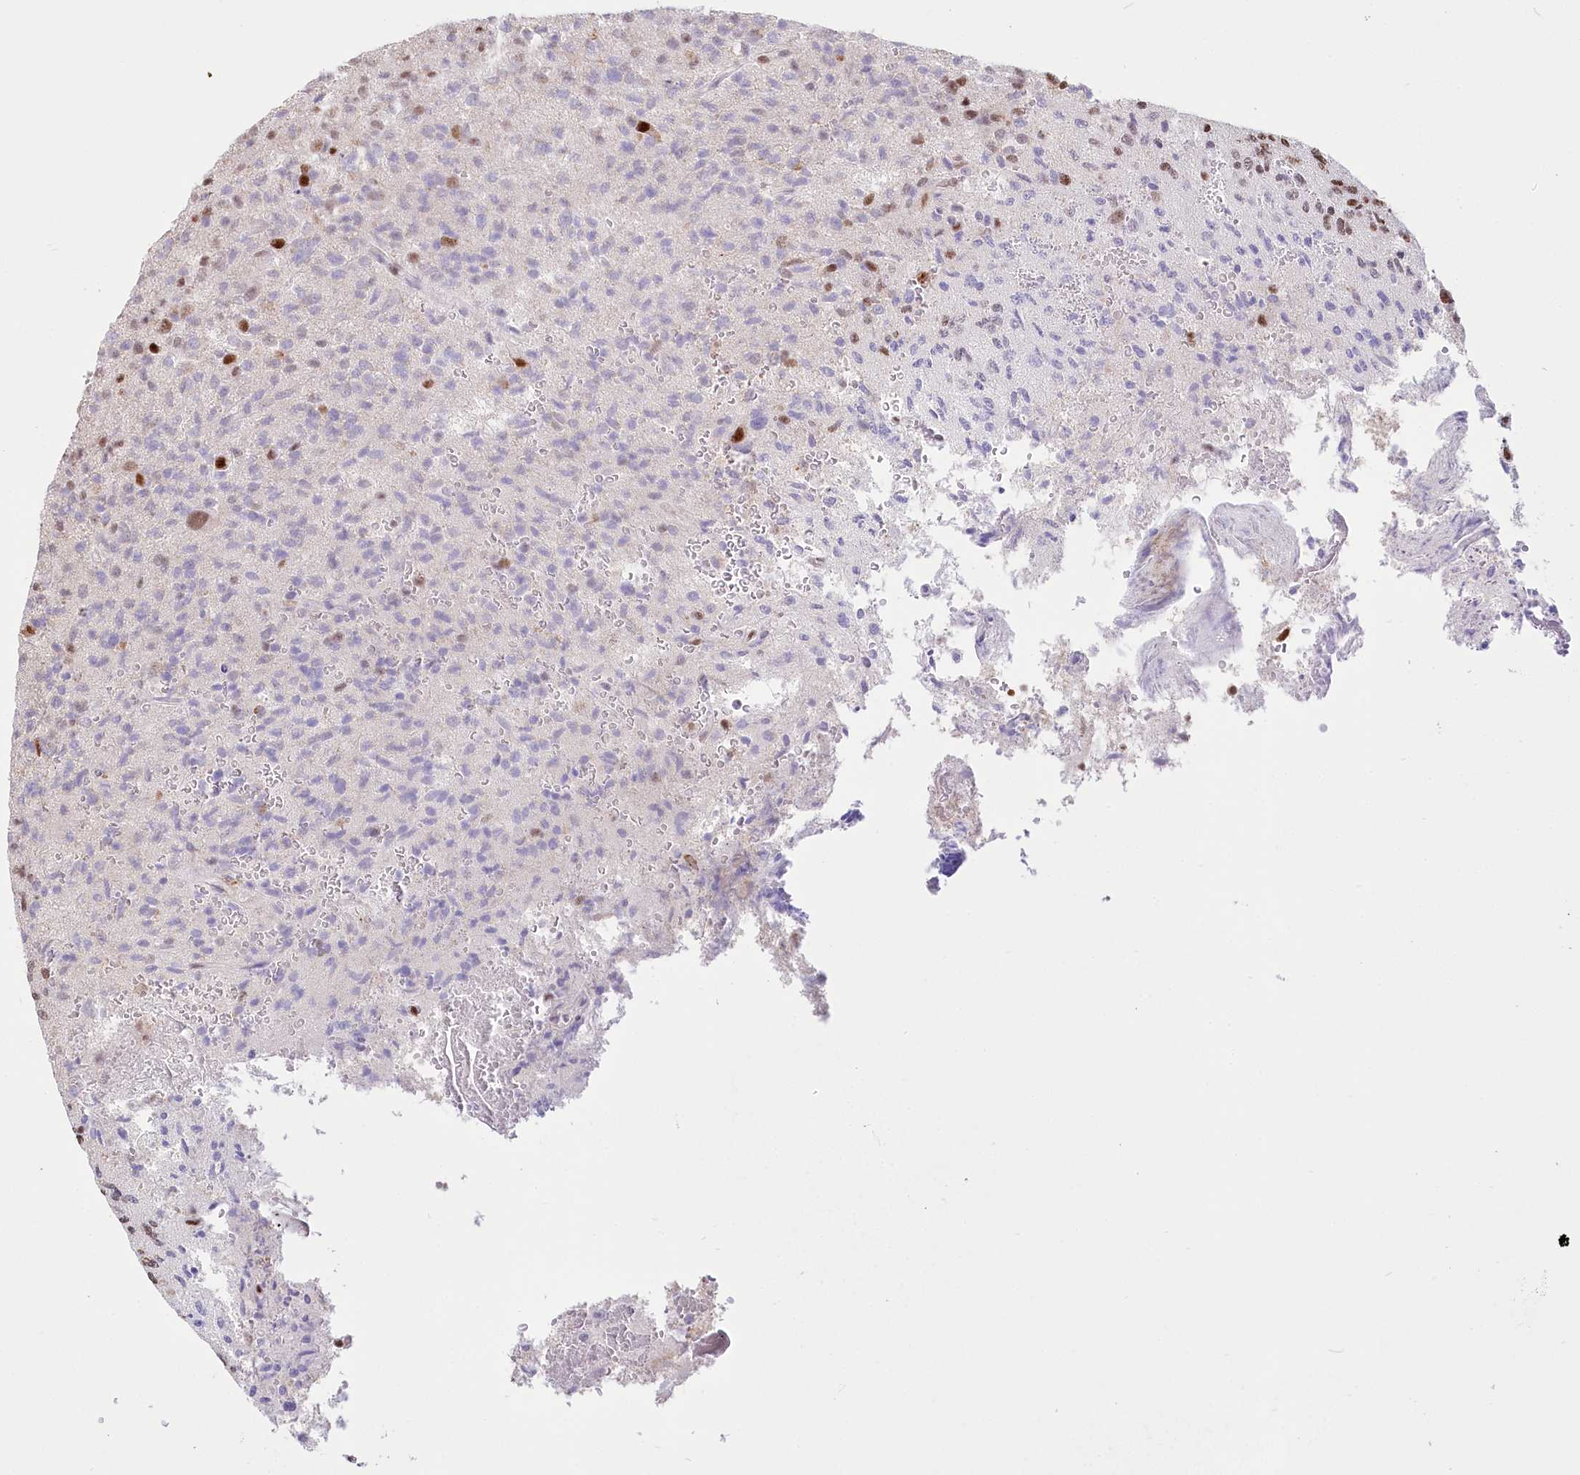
{"staining": {"intensity": "moderate", "quantity": "<25%", "location": "nuclear"}, "tissue": "glioma", "cell_type": "Tumor cells", "image_type": "cancer", "snomed": [{"axis": "morphology", "description": "Glioma, malignant, High grade"}, {"axis": "topography", "description": "Brain"}], "caption": "Moderate nuclear expression is identified in about <25% of tumor cells in high-grade glioma (malignant).", "gene": "PYURF", "patient": {"sex": "female", "age": 57}}